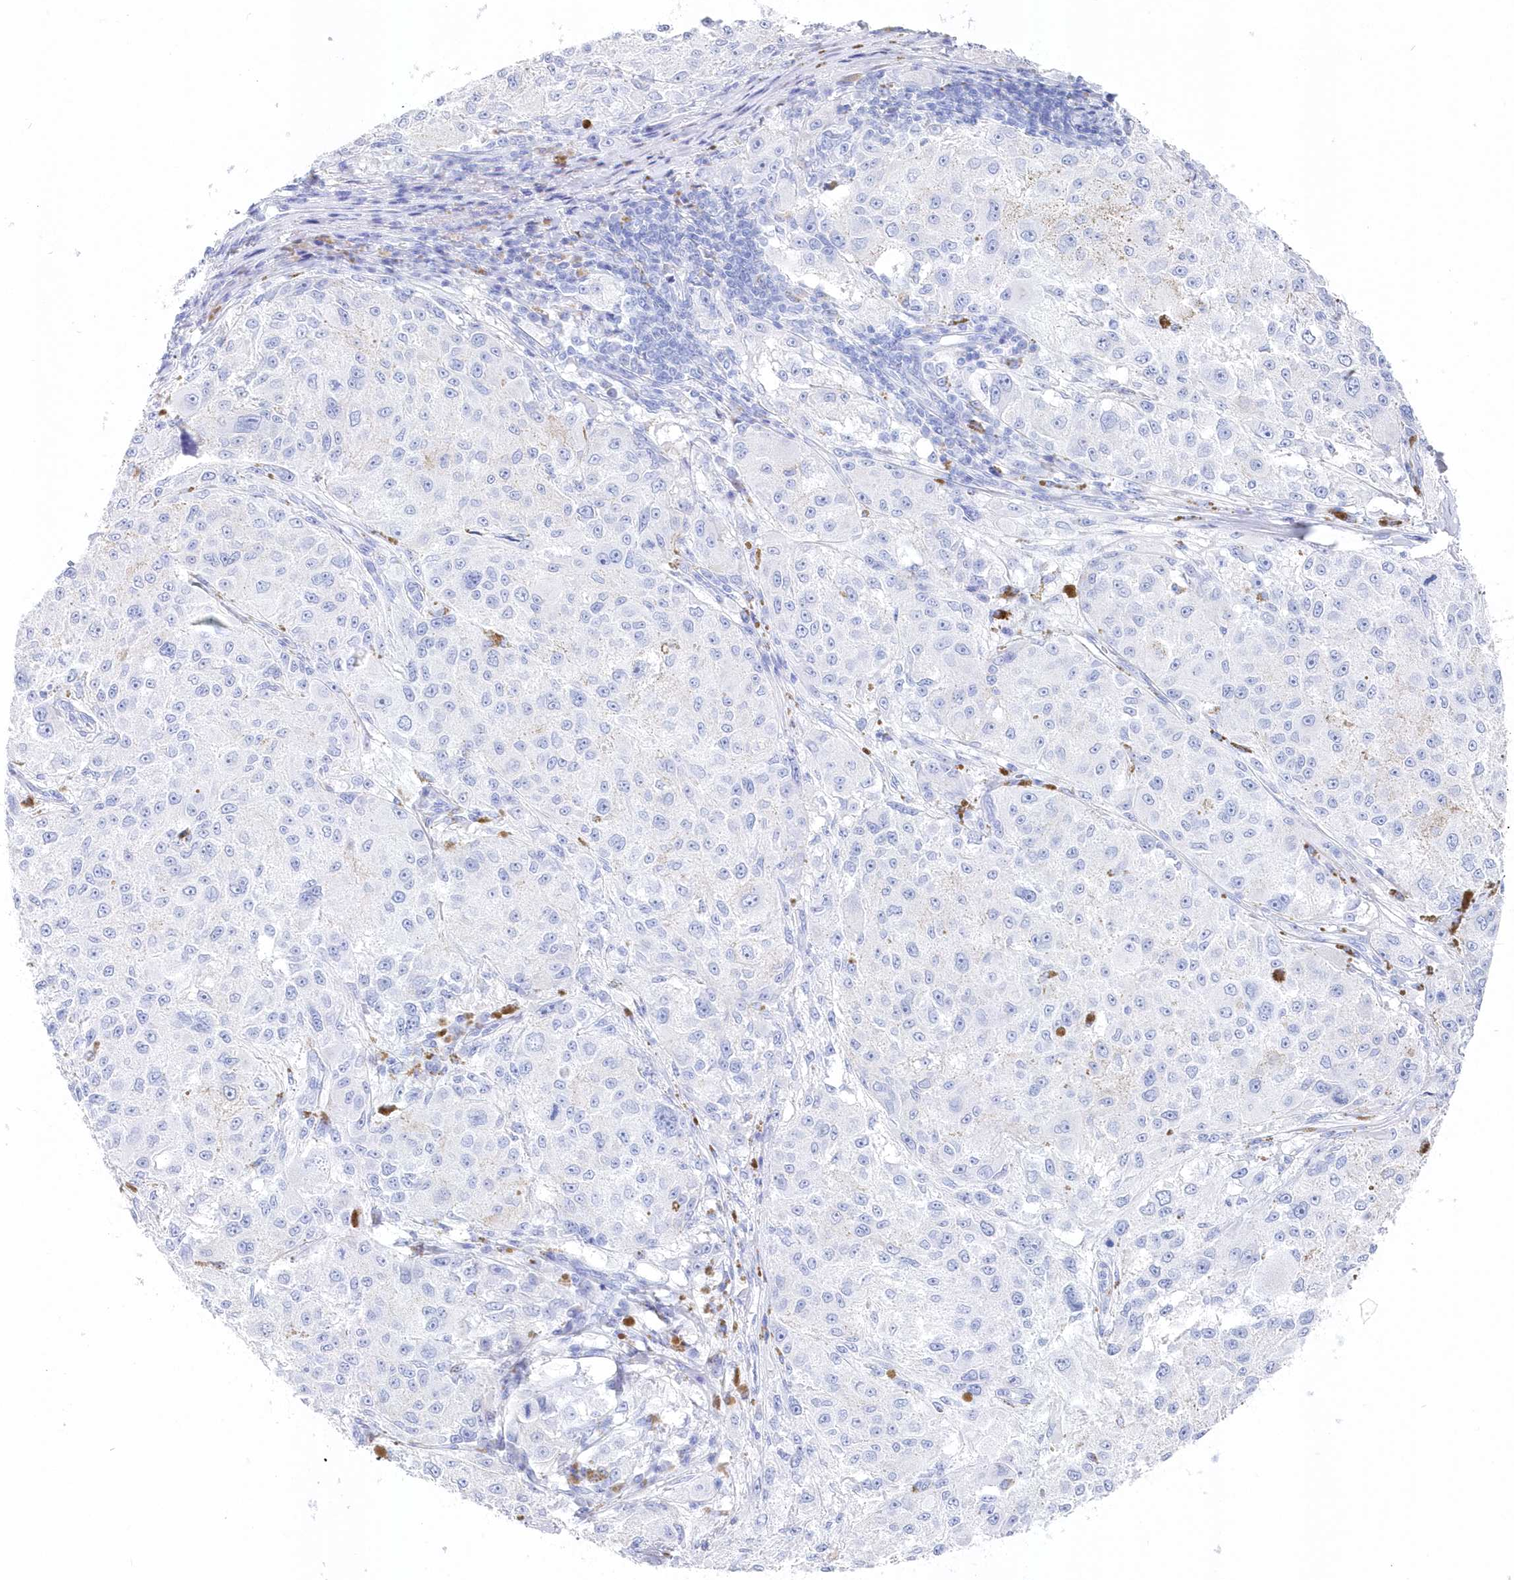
{"staining": {"intensity": "negative", "quantity": "none", "location": "none"}, "tissue": "melanoma", "cell_type": "Tumor cells", "image_type": "cancer", "snomed": [{"axis": "morphology", "description": "Necrosis, NOS"}, {"axis": "morphology", "description": "Malignant melanoma, NOS"}, {"axis": "topography", "description": "Skin"}], "caption": "A high-resolution photomicrograph shows IHC staining of melanoma, which shows no significant expression in tumor cells.", "gene": "CSNK1G2", "patient": {"sex": "female", "age": 87}}